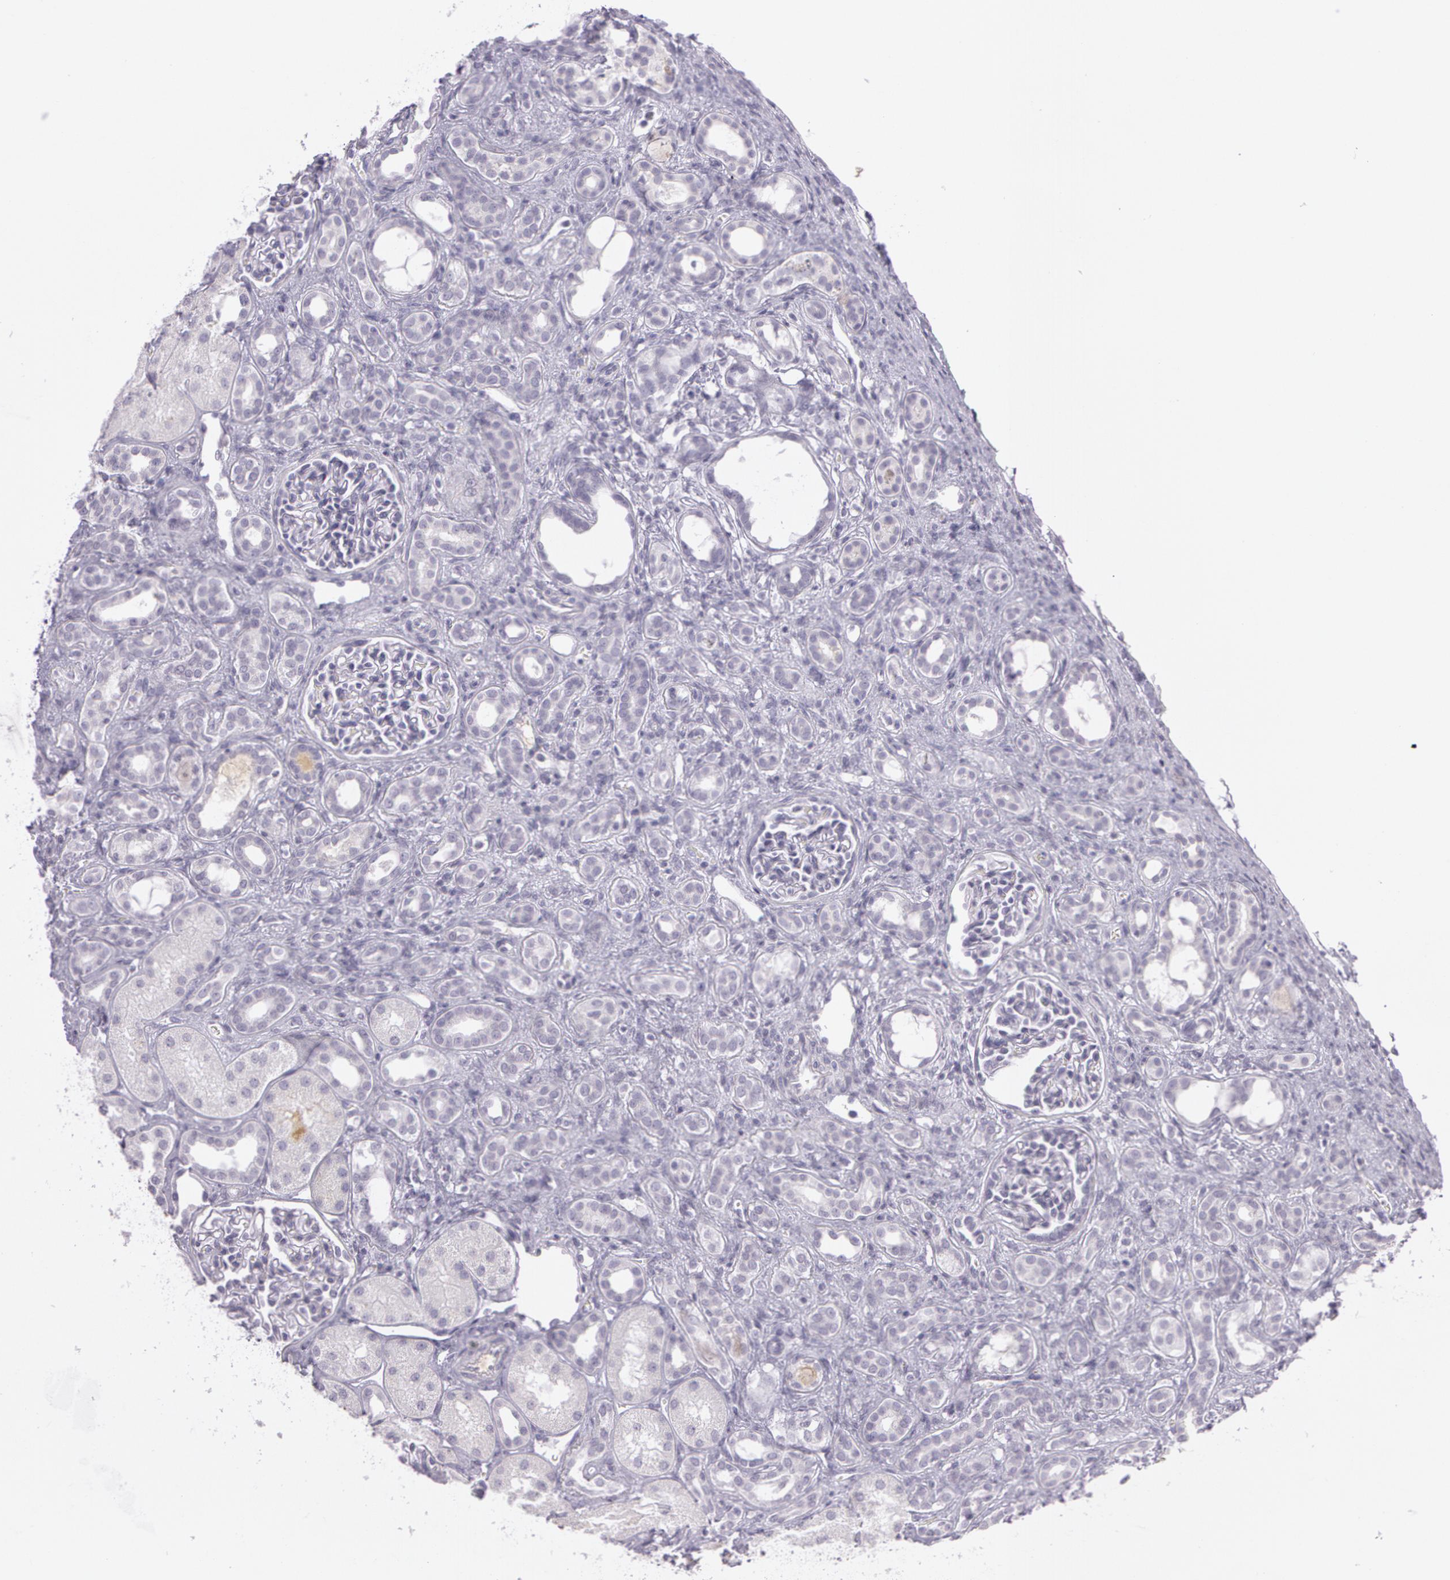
{"staining": {"intensity": "negative", "quantity": "none", "location": "none"}, "tissue": "kidney", "cell_type": "Cells in glomeruli", "image_type": "normal", "snomed": [{"axis": "morphology", "description": "Normal tissue, NOS"}, {"axis": "topography", "description": "Kidney"}], "caption": "Benign kidney was stained to show a protein in brown. There is no significant expression in cells in glomeruli. Nuclei are stained in blue.", "gene": "OTC", "patient": {"sex": "male", "age": 7}}